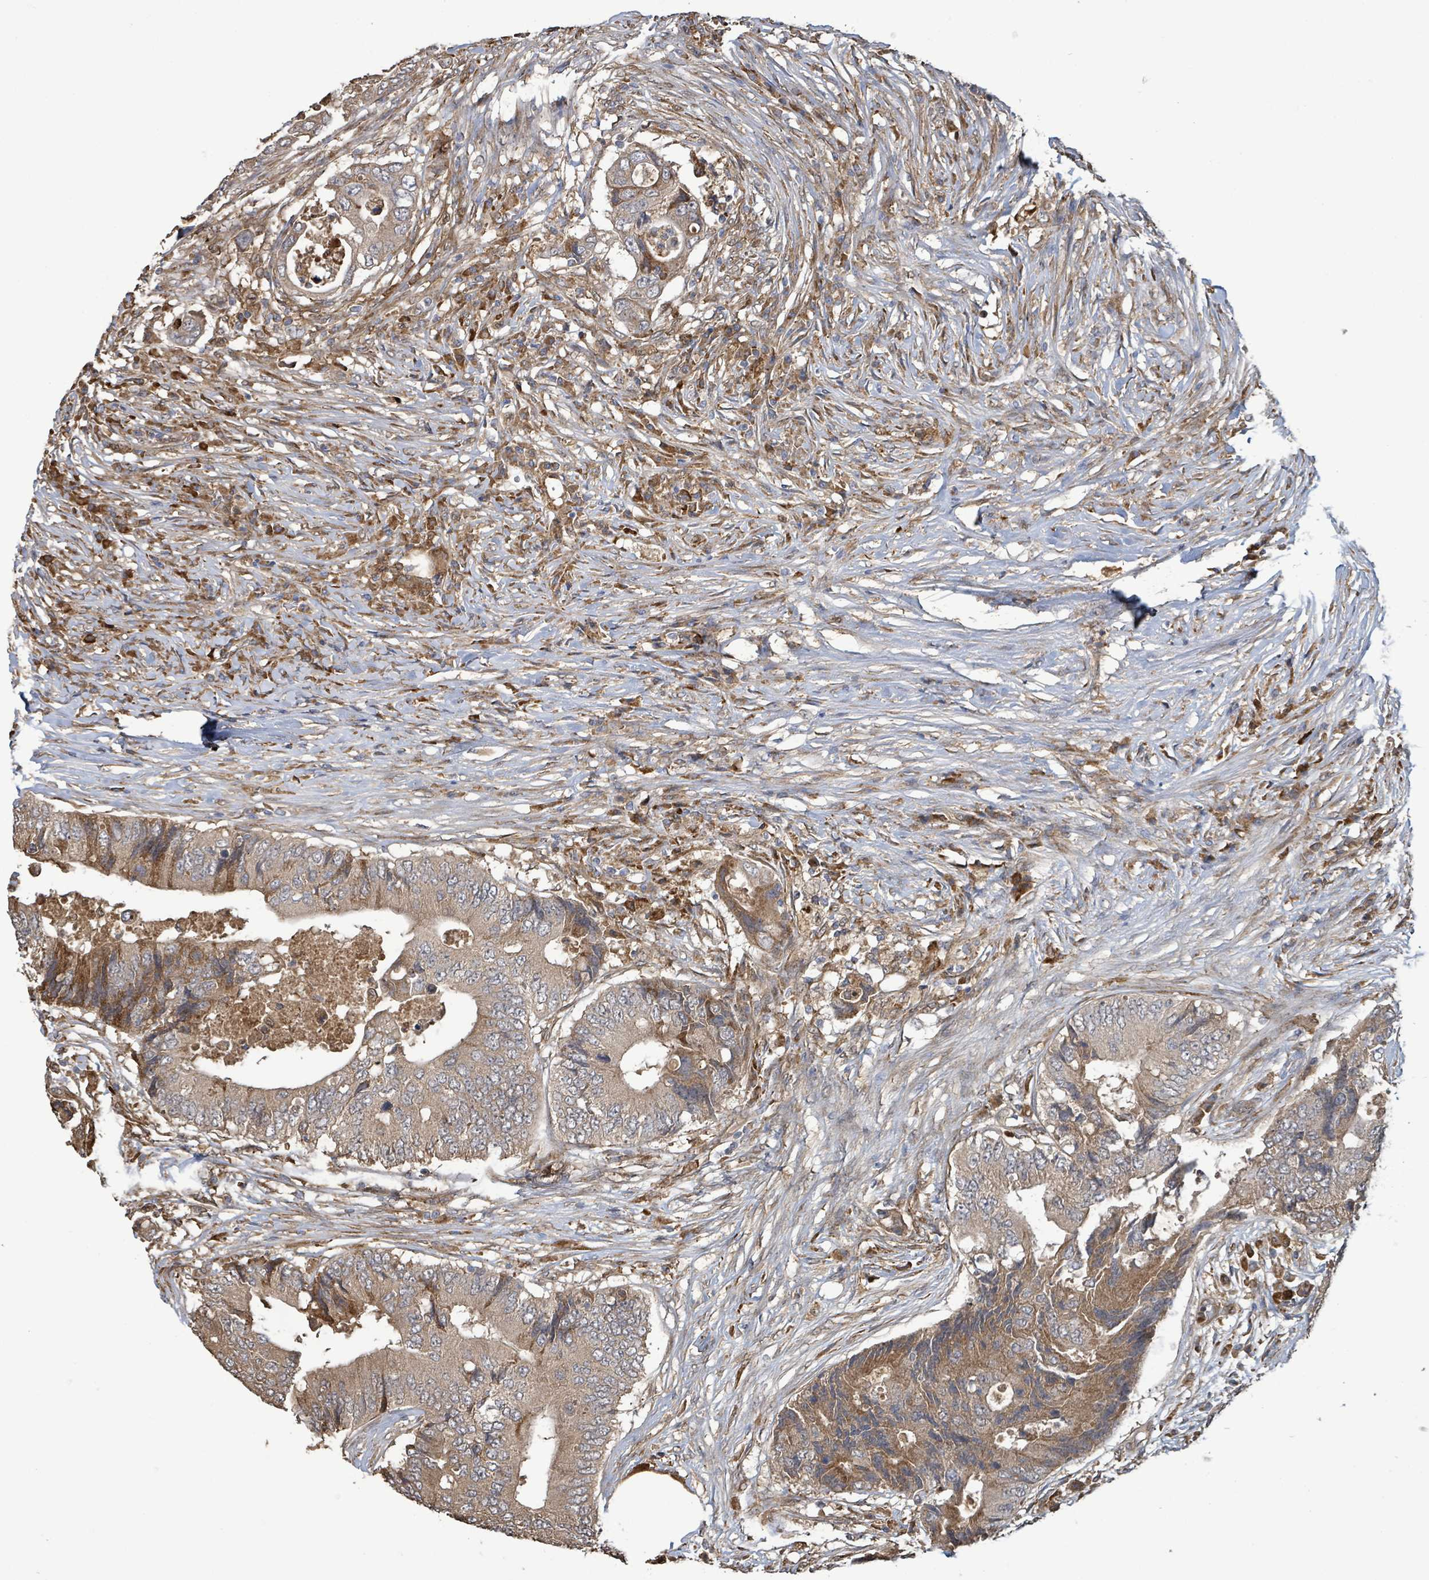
{"staining": {"intensity": "moderate", "quantity": ">75%", "location": "cytoplasmic/membranous"}, "tissue": "colorectal cancer", "cell_type": "Tumor cells", "image_type": "cancer", "snomed": [{"axis": "morphology", "description": "Adenocarcinoma, NOS"}, {"axis": "topography", "description": "Colon"}], "caption": "Immunohistochemistry of human colorectal adenocarcinoma displays medium levels of moderate cytoplasmic/membranous positivity in approximately >75% of tumor cells.", "gene": "ARPIN", "patient": {"sex": "male", "age": 71}}